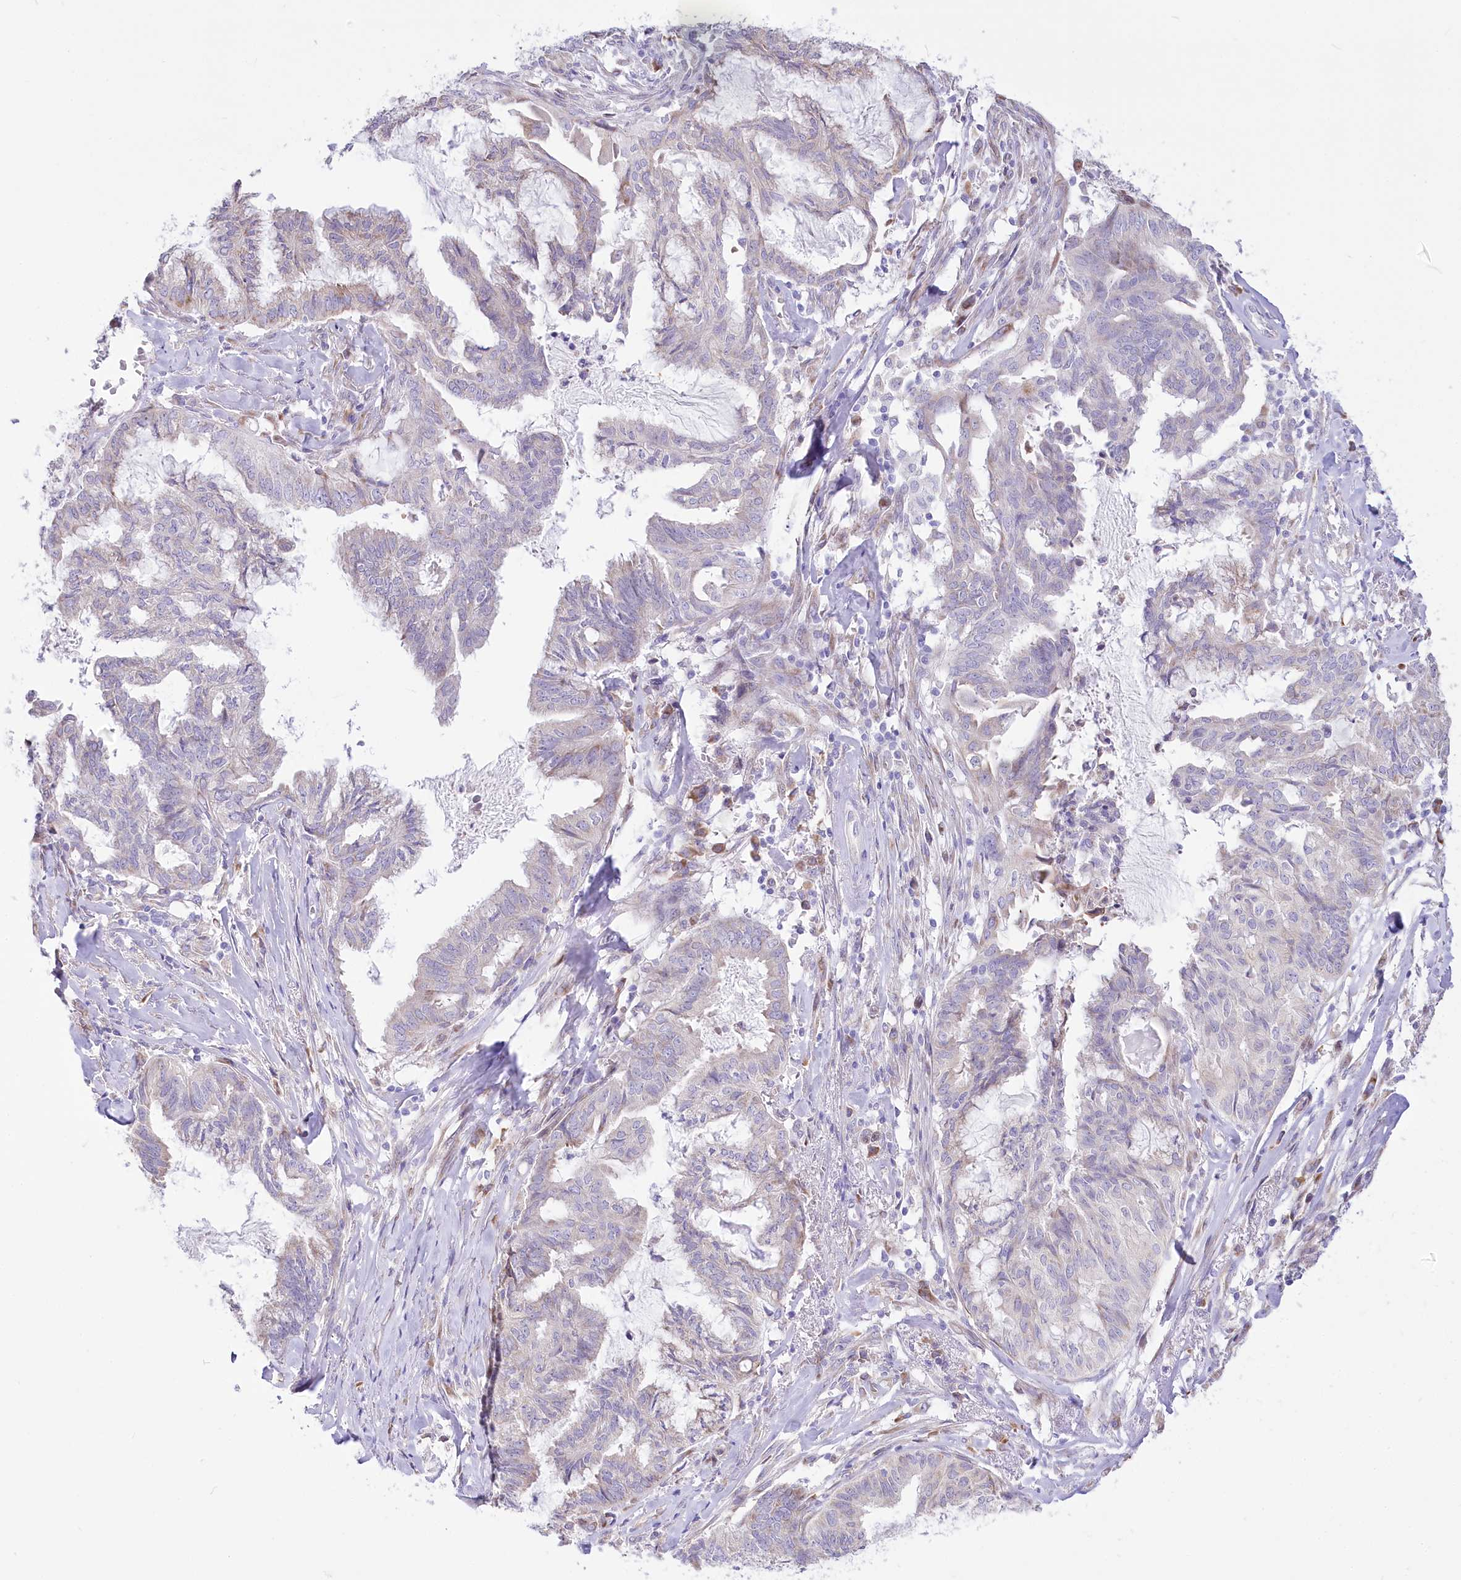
{"staining": {"intensity": "negative", "quantity": "none", "location": "none"}, "tissue": "endometrial cancer", "cell_type": "Tumor cells", "image_type": "cancer", "snomed": [{"axis": "morphology", "description": "Adenocarcinoma, NOS"}, {"axis": "topography", "description": "Endometrium"}], "caption": "Tumor cells show no significant protein staining in endometrial cancer (adenocarcinoma).", "gene": "STT3B", "patient": {"sex": "female", "age": 86}}